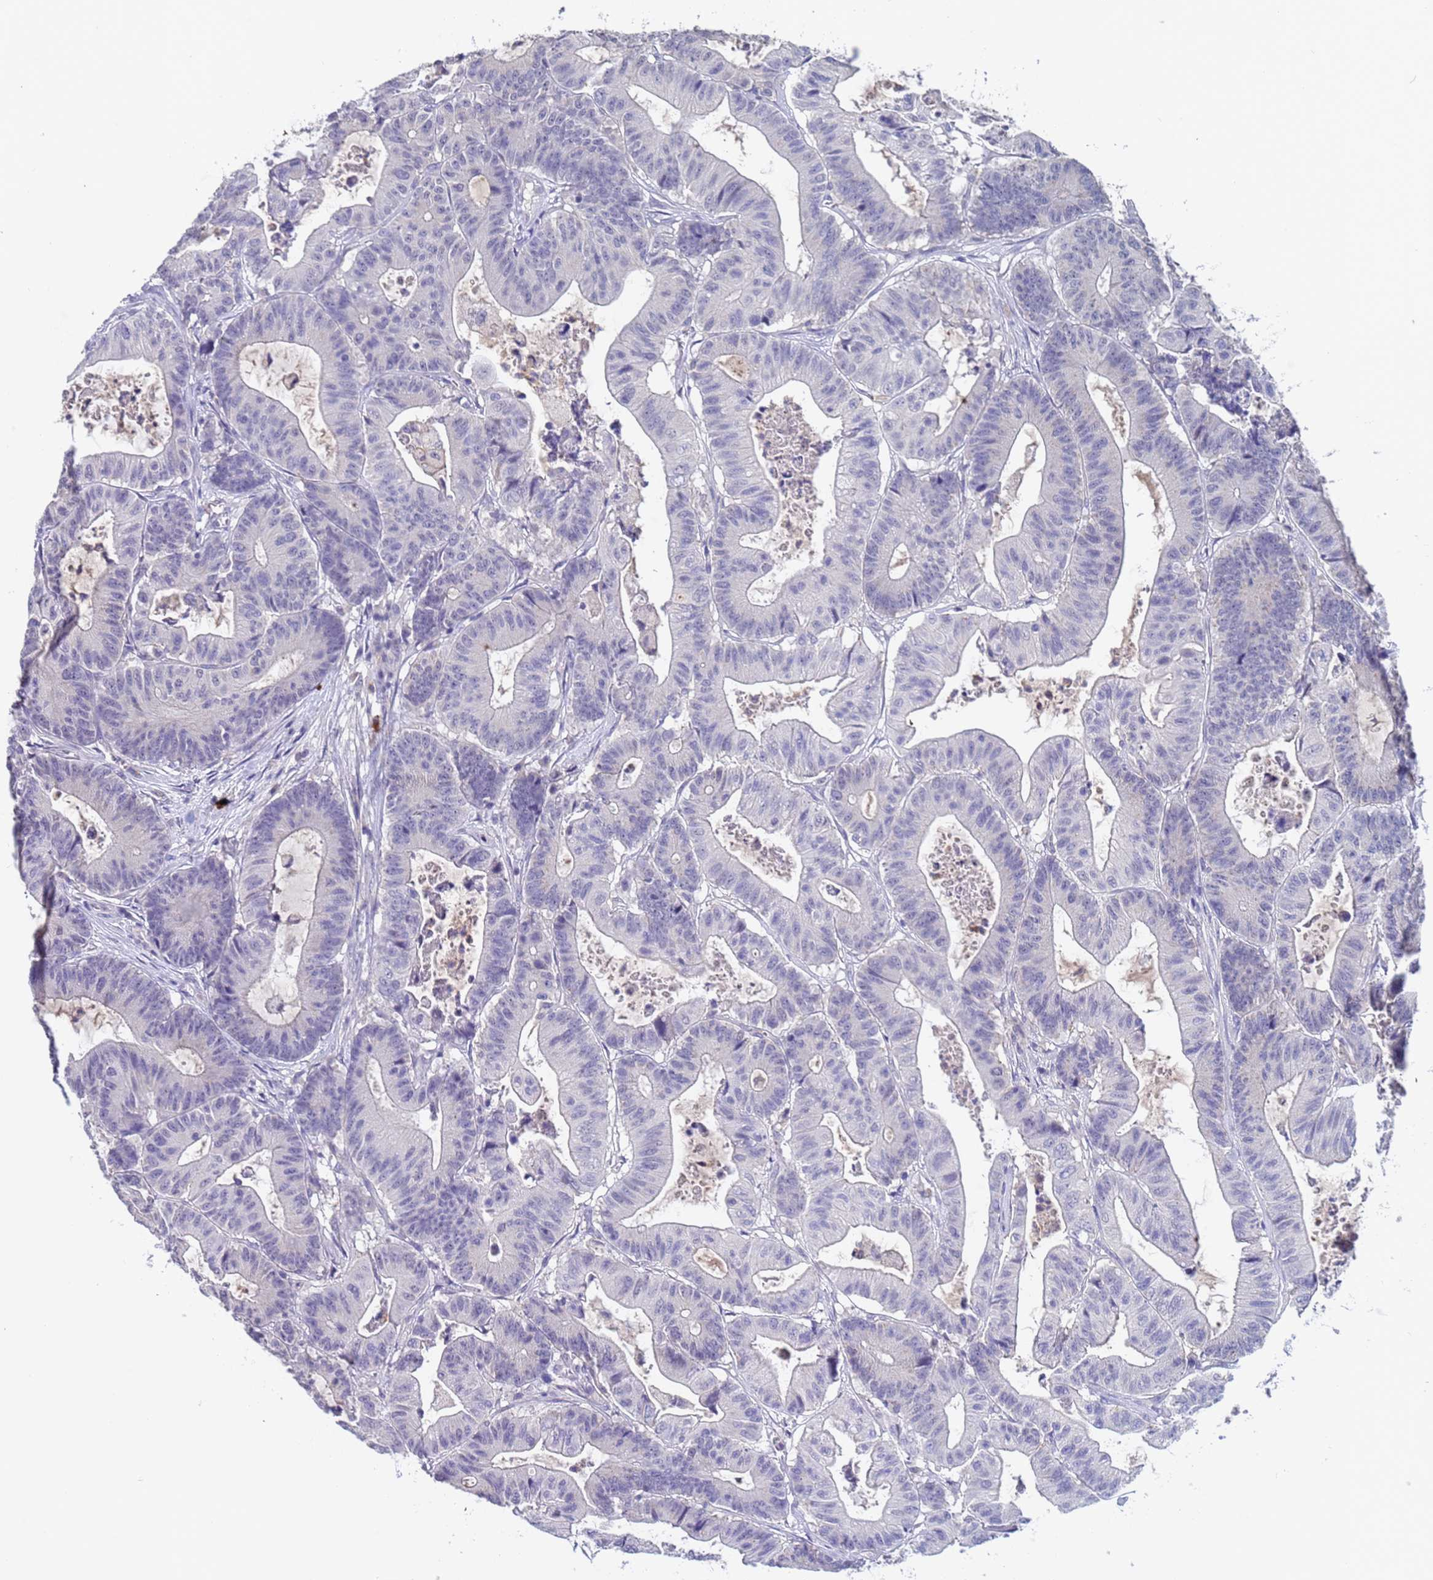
{"staining": {"intensity": "negative", "quantity": "none", "location": "none"}, "tissue": "colorectal cancer", "cell_type": "Tumor cells", "image_type": "cancer", "snomed": [{"axis": "morphology", "description": "Adenocarcinoma, NOS"}, {"axis": "topography", "description": "Colon"}], "caption": "The immunohistochemistry (IHC) micrograph has no significant expression in tumor cells of colorectal cancer (adenocarcinoma) tissue.", "gene": "ZNF248", "patient": {"sex": "female", "age": 84}}